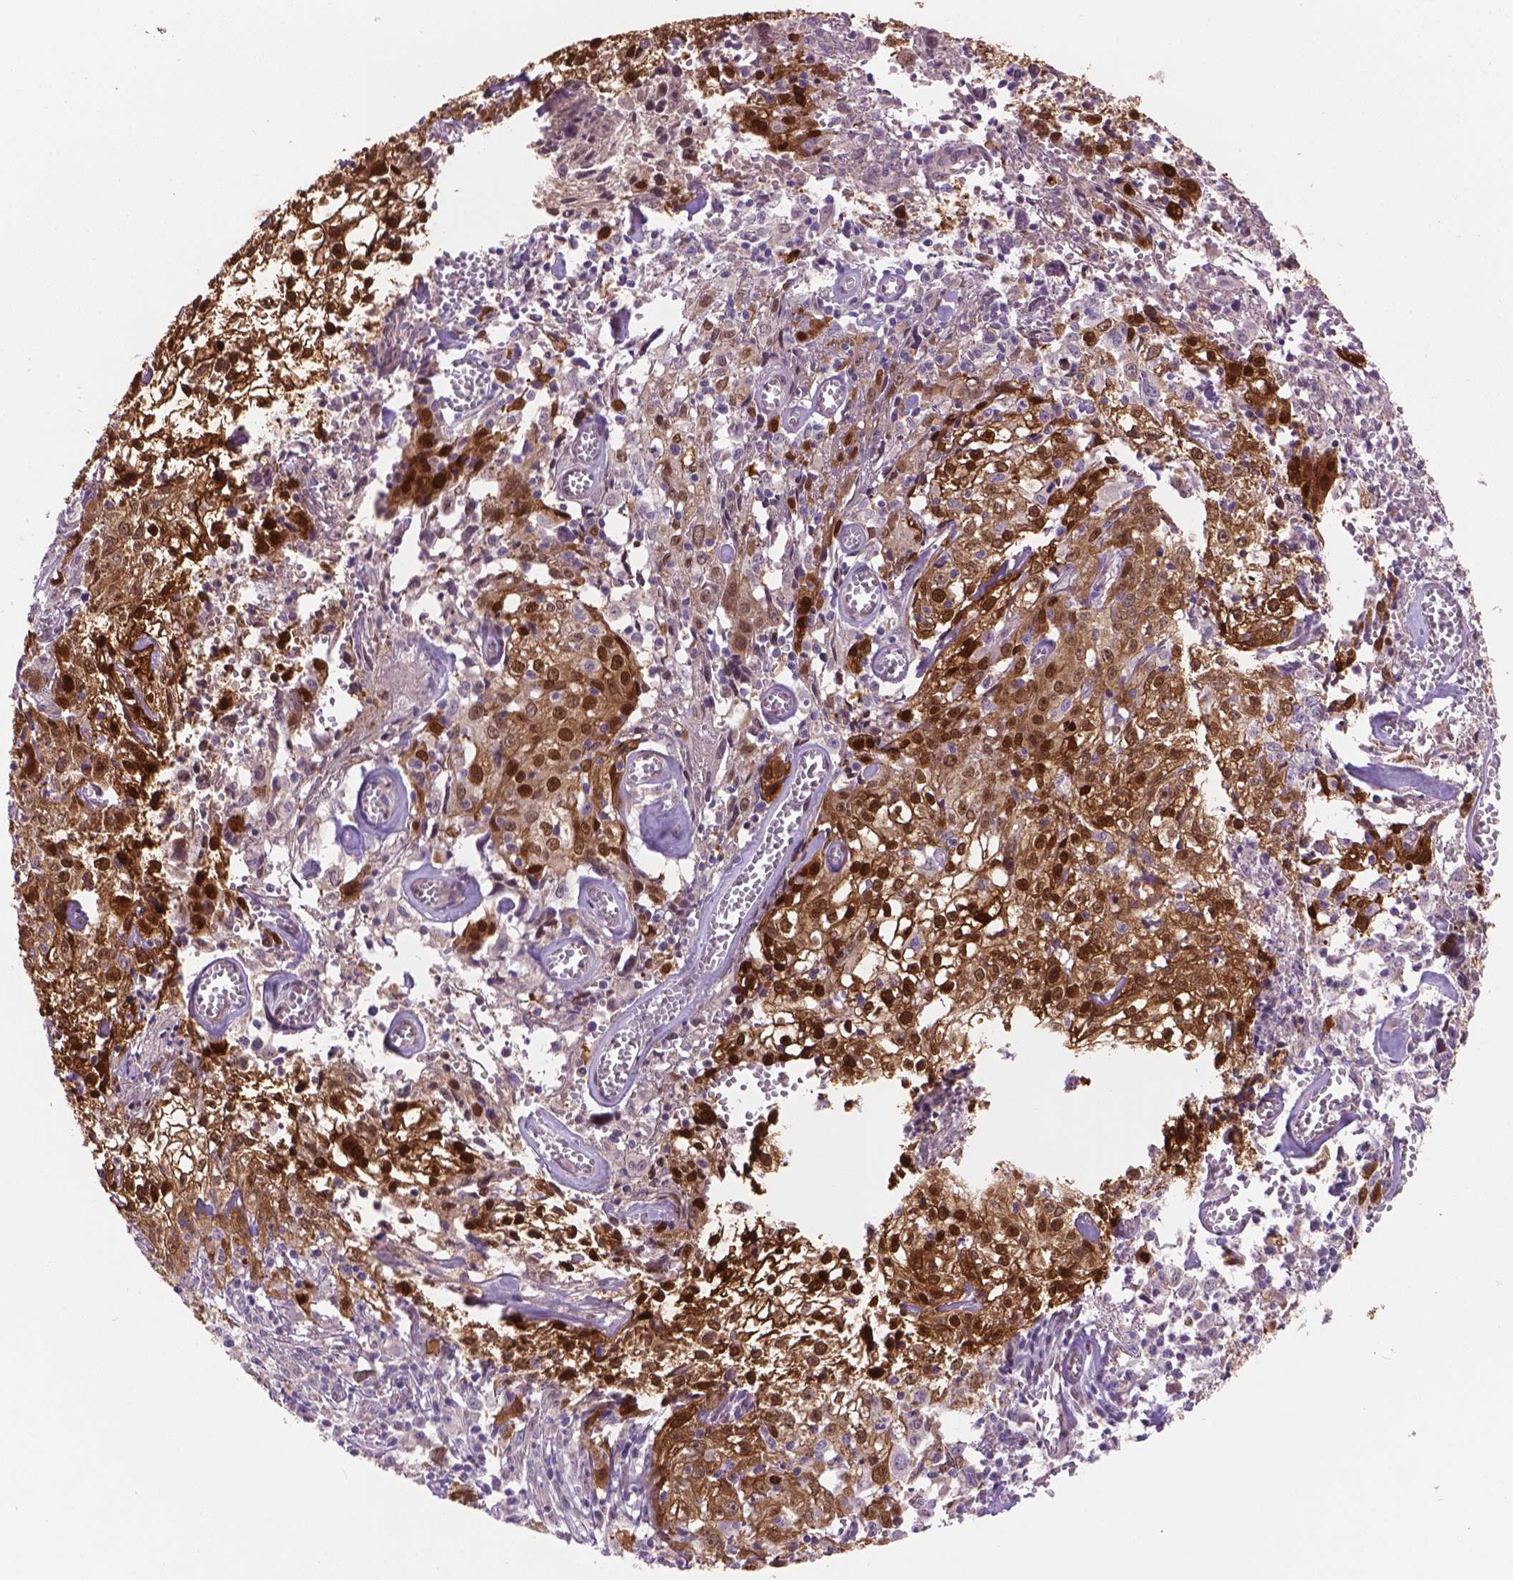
{"staining": {"intensity": "moderate", "quantity": ">75%", "location": "nuclear"}, "tissue": "cervical cancer", "cell_type": "Tumor cells", "image_type": "cancer", "snomed": [{"axis": "morphology", "description": "Squamous cell carcinoma, NOS"}, {"axis": "topography", "description": "Cervix"}], "caption": "The image displays immunohistochemical staining of cervical cancer (squamous cell carcinoma). There is moderate nuclear staining is present in approximately >75% of tumor cells. (DAB IHC with brightfield microscopy, high magnification).", "gene": "IRF6", "patient": {"sex": "female", "age": 85}}